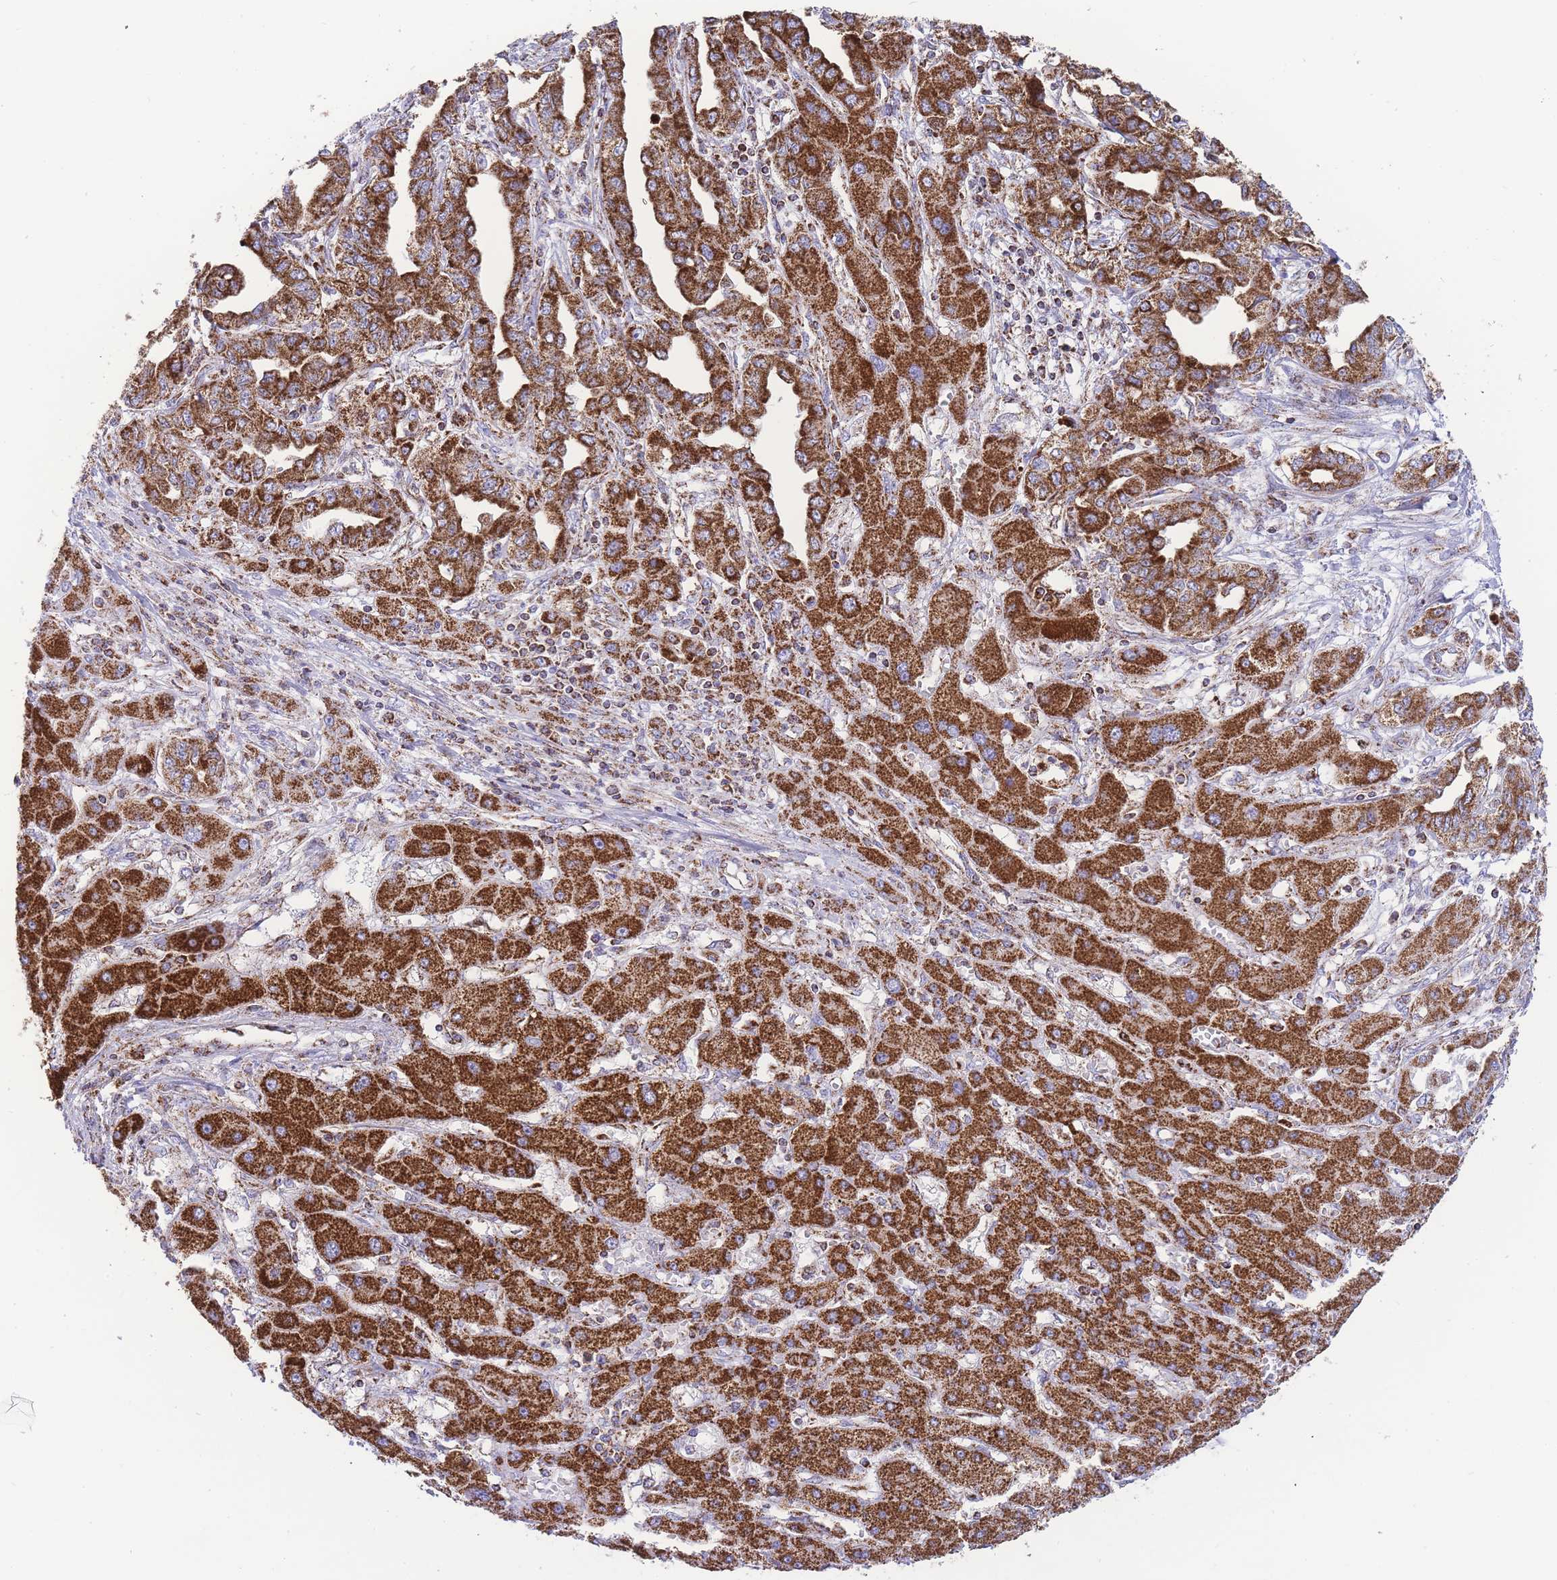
{"staining": {"intensity": "strong", "quantity": ">75%", "location": "cytoplasmic/membranous"}, "tissue": "liver cancer", "cell_type": "Tumor cells", "image_type": "cancer", "snomed": [{"axis": "morphology", "description": "Cholangiocarcinoma"}, {"axis": "topography", "description": "Liver"}], "caption": "Immunohistochemistry (IHC) staining of liver cholangiocarcinoma, which exhibits high levels of strong cytoplasmic/membranous positivity in approximately >75% of tumor cells indicating strong cytoplasmic/membranous protein expression. The staining was performed using DAB (3,3'-diaminobenzidine) (brown) for protein detection and nuclei were counterstained in hematoxylin (blue).", "gene": "GSTM1", "patient": {"sex": "male", "age": 59}}